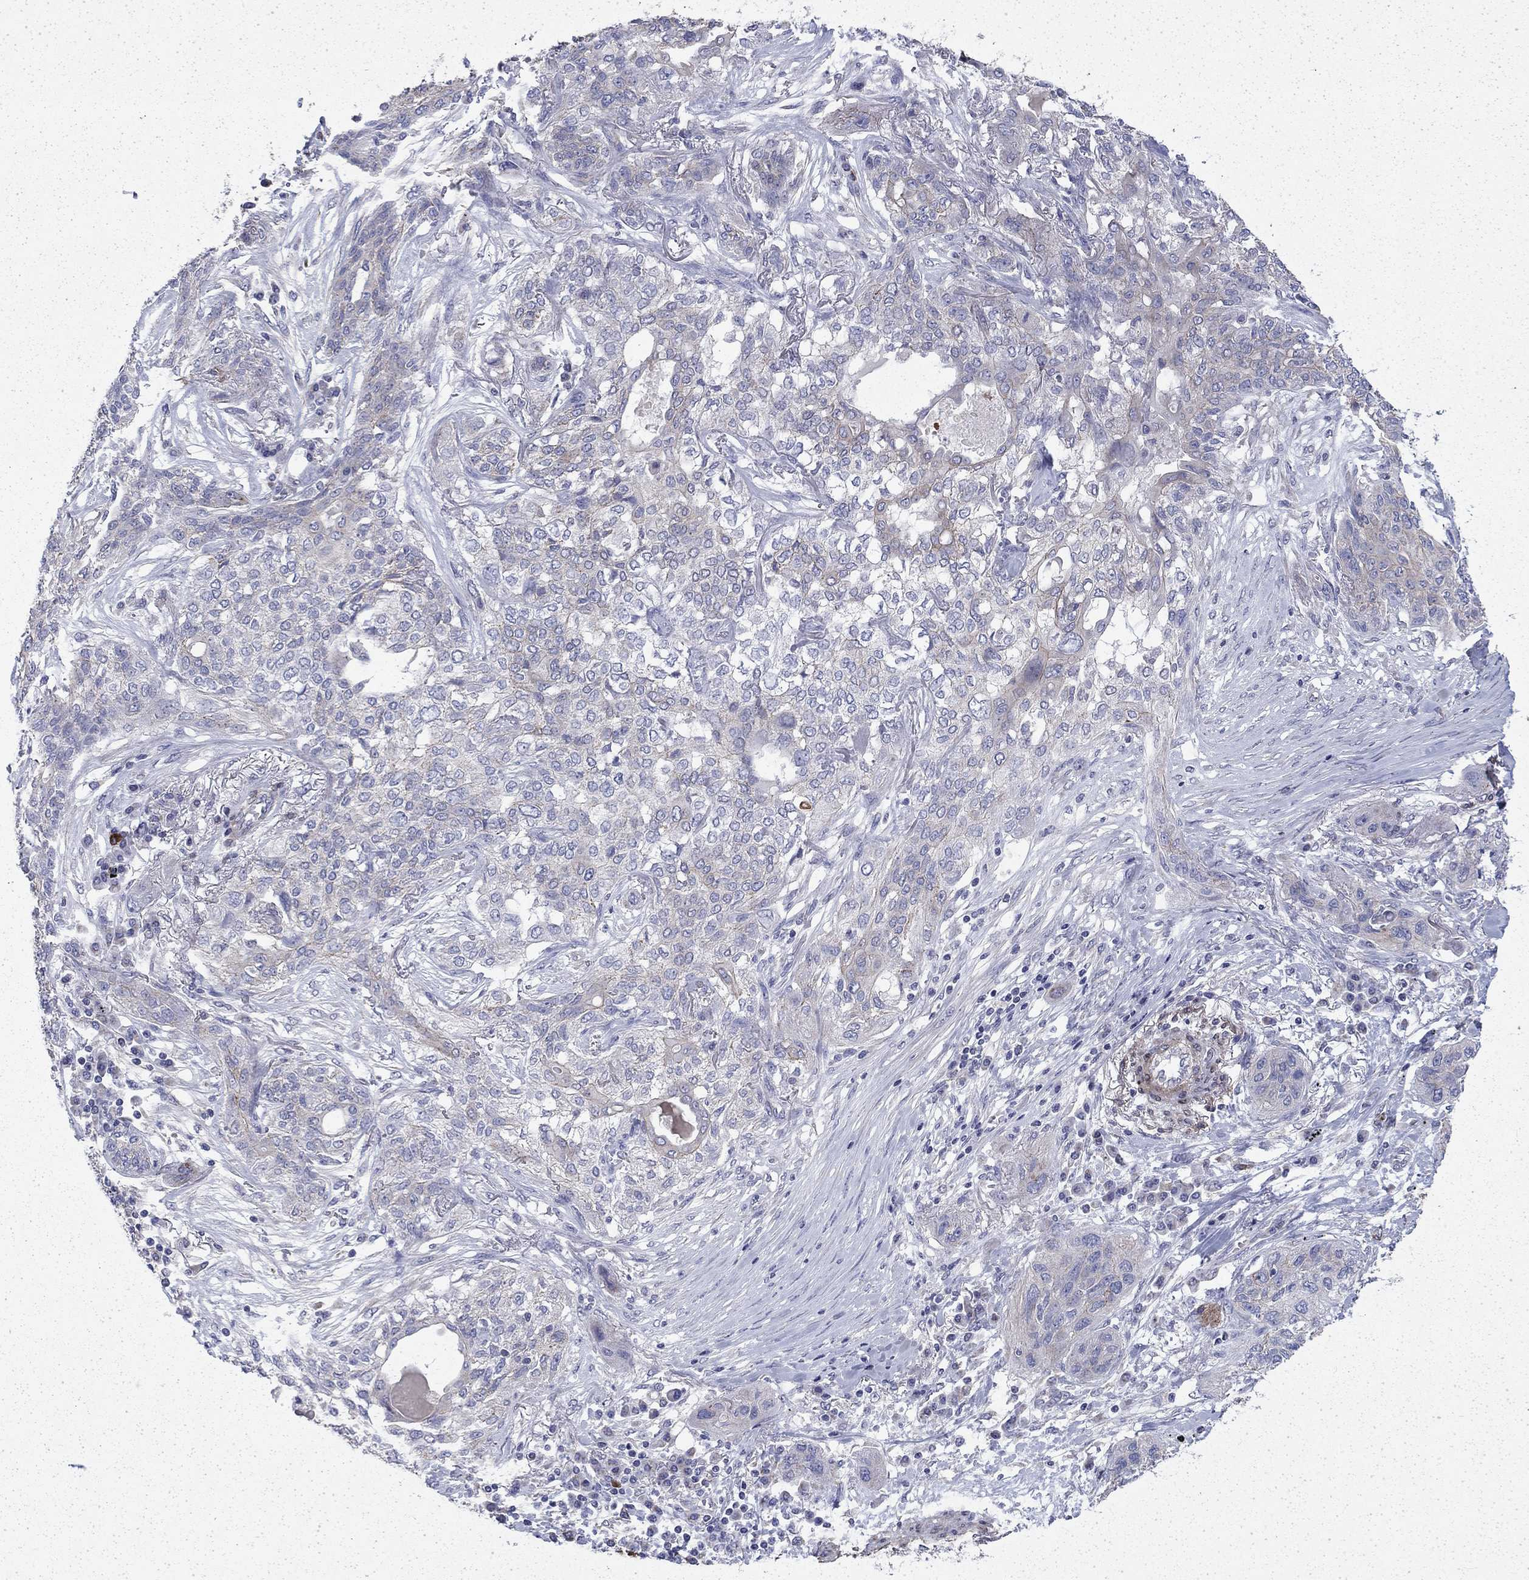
{"staining": {"intensity": "negative", "quantity": "none", "location": "none"}, "tissue": "lung cancer", "cell_type": "Tumor cells", "image_type": "cancer", "snomed": [{"axis": "morphology", "description": "Squamous cell carcinoma, NOS"}, {"axis": "topography", "description": "Lung"}], "caption": "Lung cancer was stained to show a protein in brown. There is no significant staining in tumor cells. The staining was performed using DAB (3,3'-diaminobenzidine) to visualize the protein expression in brown, while the nuclei were stained in blue with hematoxylin (Magnification: 20x).", "gene": "DTNA", "patient": {"sex": "female", "age": 70}}